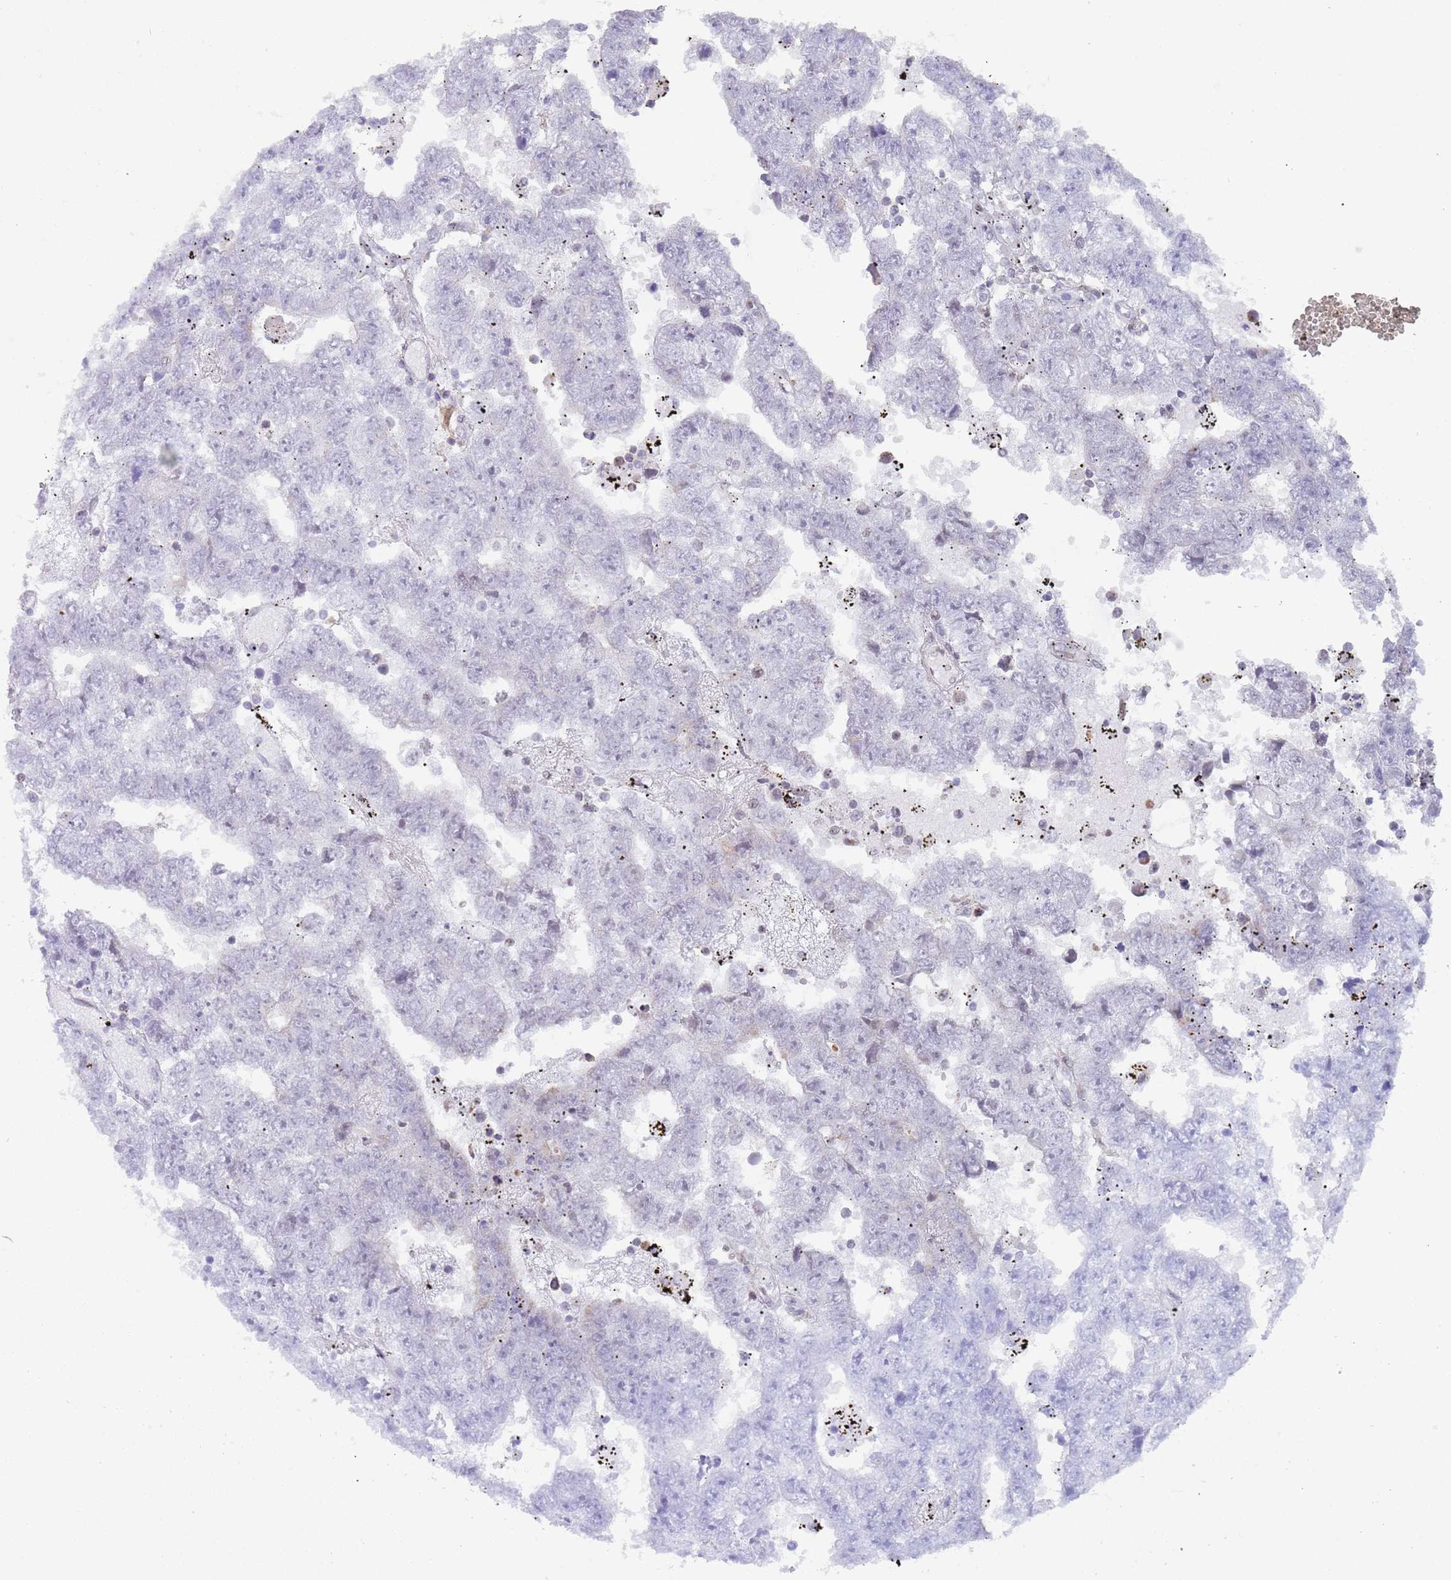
{"staining": {"intensity": "negative", "quantity": "none", "location": "none"}, "tissue": "testis cancer", "cell_type": "Tumor cells", "image_type": "cancer", "snomed": [{"axis": "morphology", "description": "Carcinoma, Embryonal, NOS"}, {"axis": "topography", "description": "Testis"}], "caption": "An IHC photomicrograph of testis cancer (embryonal carcinoma) is shown. There is no staining in tumor cells of testis cancer (embryonal carcinoma).", "gene": "HDAC8", "patient": {"sex": "male", "age": 25}}